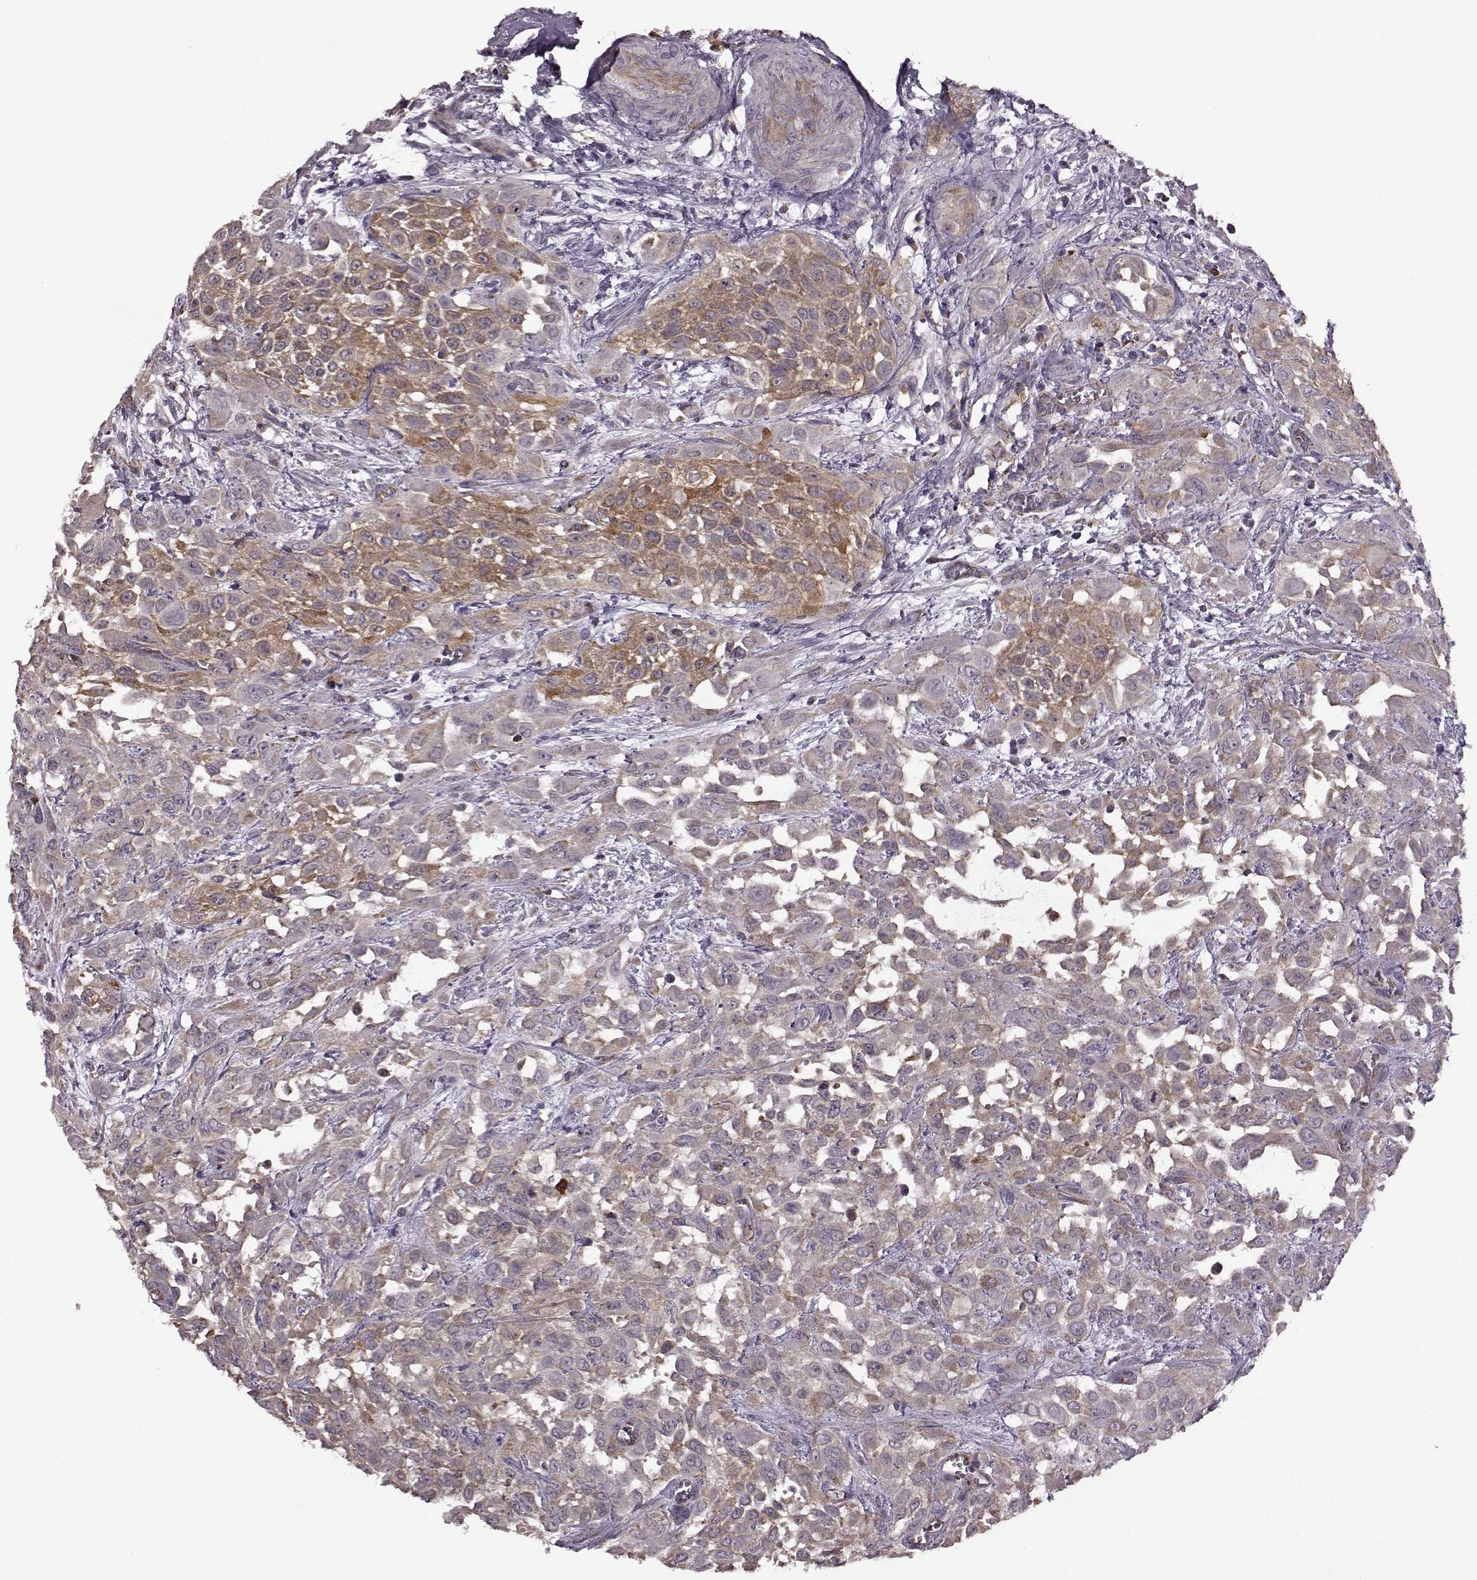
{"staining": {"intensity": "weak", "quantity": ">75%", "location": "cytoplasmic/membranous"}, "tissue": "urothelial cancer", "cell_type": "Tumor cells", "image_type": "cancer", "snomed": [{"axis": "morphology", "description": "Urothelial carcinoma, High grade"}, {"axis": "topography", "description": "Urinary bladder"}], "caption": "Immunohistochemical staining of human urothelial cancer demonstrates low levels of weak cytoplasmic/membranous positivity in about >75% of tumor cells. (DAB IHC, brown staining for protein, blue staining for nuclei).", "gene": "MTSS1", "patient": {"sex": "male", "age": 57}}